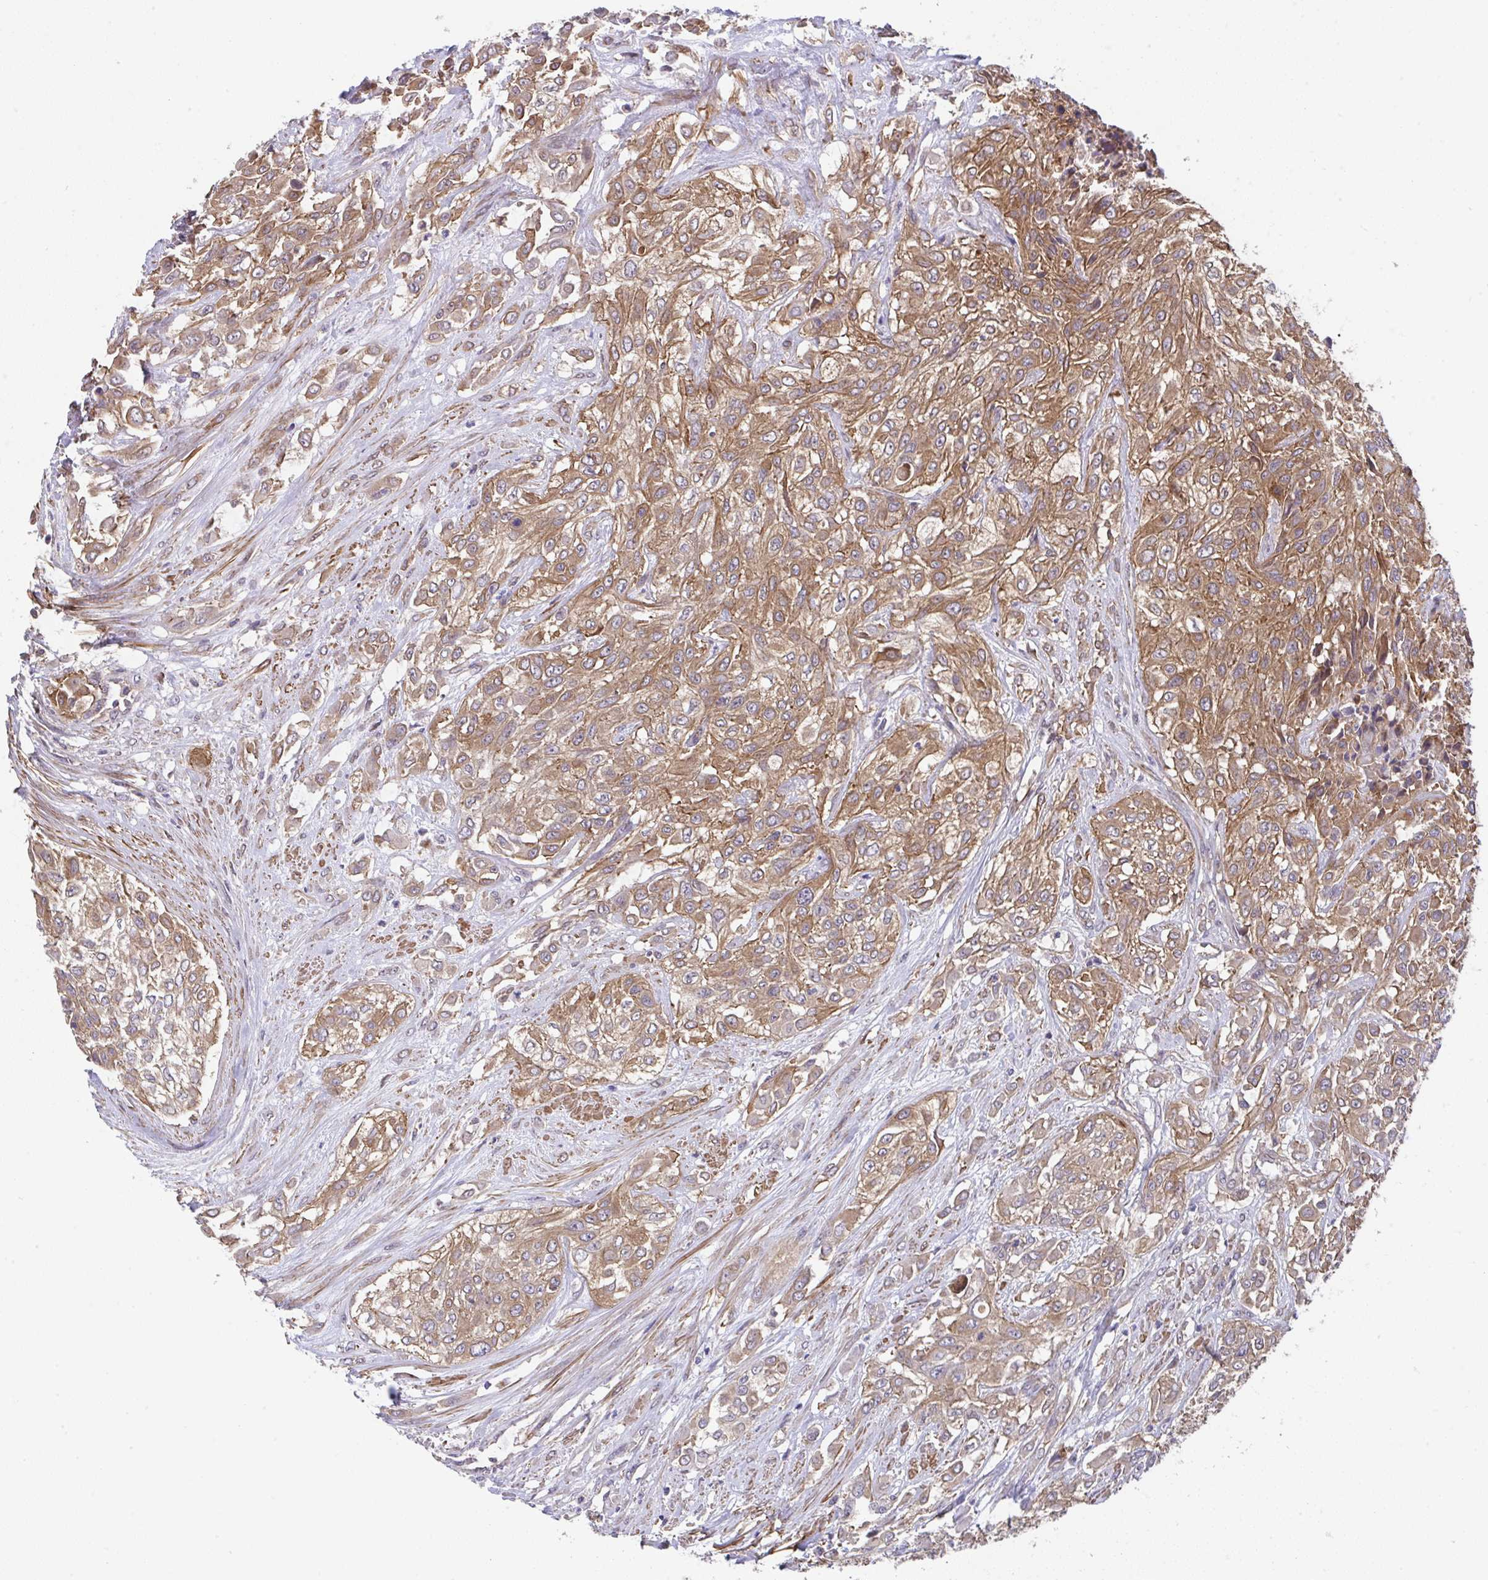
{"staining": {"intensity": "moderate", "quantity": ">75%", "location": "cytoplasmic/membranous"}, "tissue": "urothelial cancer", "cell_type": "Tumor cells", "image_type": "cancer", "snomed": [{"axis": "morphology", "description": "Urothelial carcinoma, High grade"}, {"axis": "topography", "description": "Urinary bladder"}], "caption": "A brown stain labels moderate cytoplasmic/membranous expression of a protein in urothelial cancer tumor cells.", "gene": "ZNF696", "patient": {"sex": "male", "age": 57}}